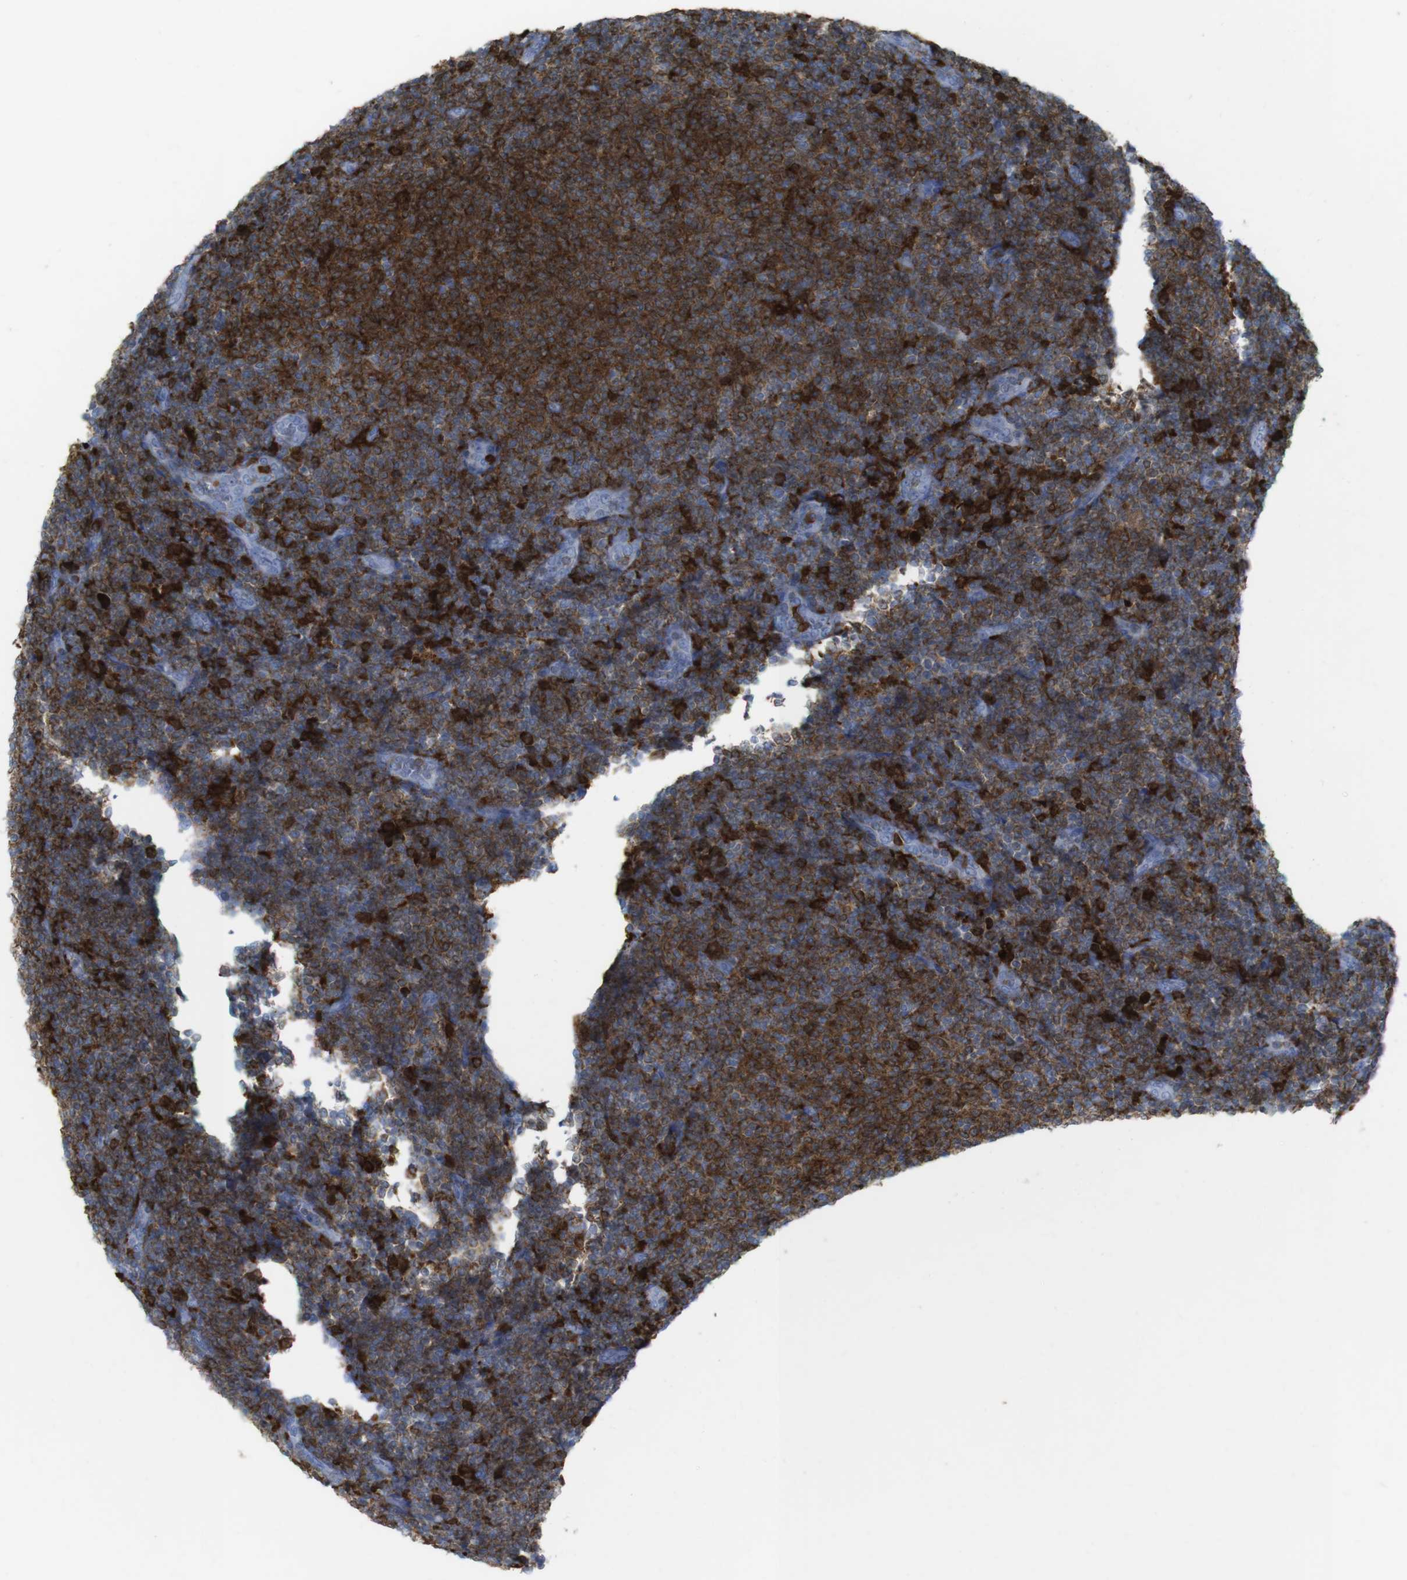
{"staining": {"intensity": "strong", "quantity": ">75%", "location": "cytoplasmic/membranous"}, "tissue": "lymphoma", "cell_type": "Tumor cells", "image_type": "cancer", "snomed": [{"axis": "morphology", "description": "Malignant lymphoma, non-Hodgkin's type, Low grade"}, {"axis": "topography", "description": "Lymph node"}], "caption": "Human lymphoma stained with a brown dye reveals strong cytoplasmic/membranous positive staining in approximately >75% of tumor cells.", "gene": "PRKCD", "patient": {"sex": "male", "age": 66}}